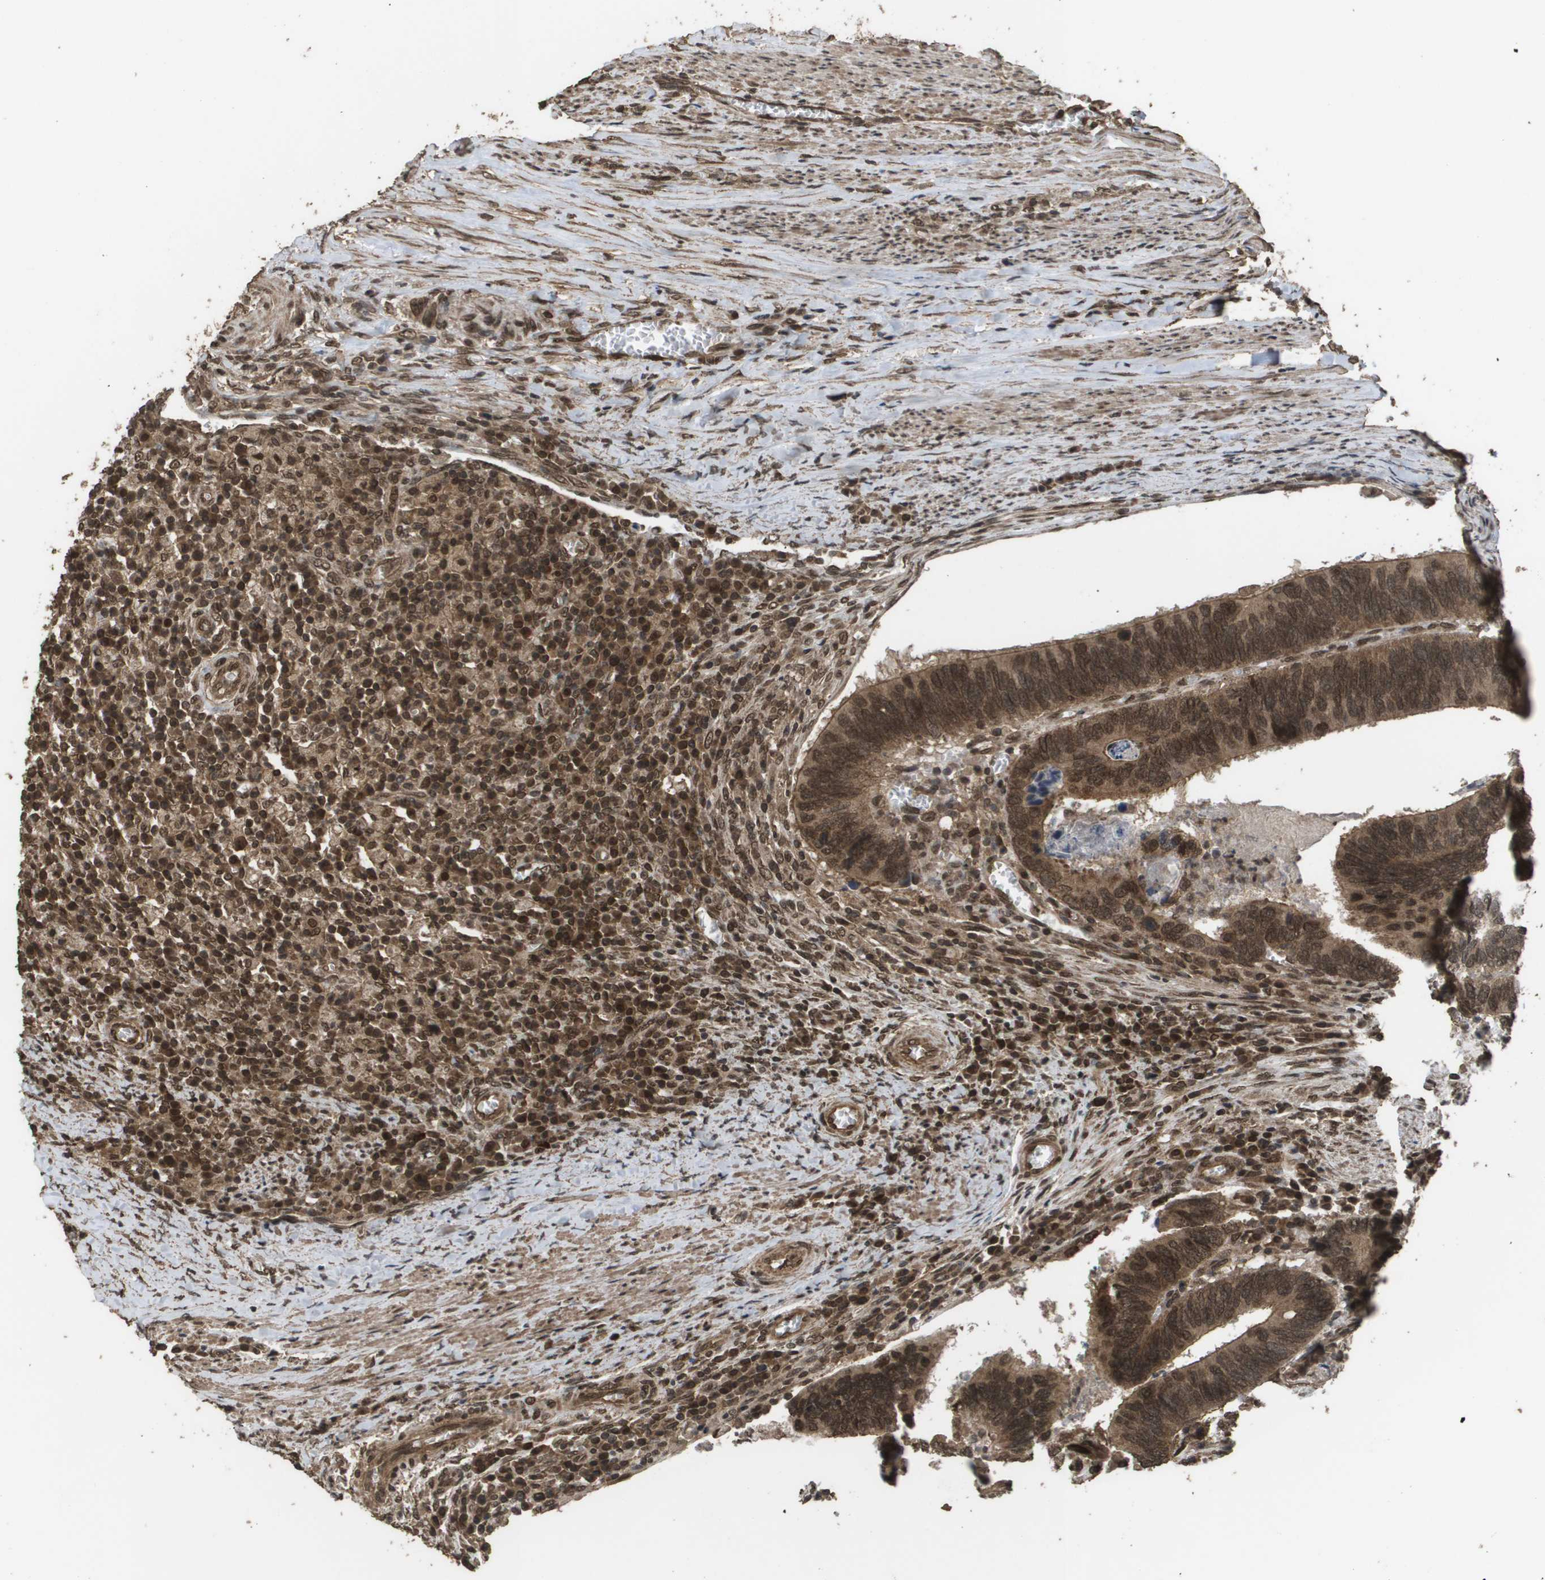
{"staining": {"intensity": "moderate", "quantity": ">75%", "location": "cytoplasmic/membranous,nuclear"}, "tissue": "colorectal cancer", "cell_type": "Tumor cells", "image_type": "cancer", "snomed": [{"axis": "morphology", "description": "Adenocarcinoma, NOS"}, {"axis": "topography", "description": "Colon"}], "caption": "Moderate cytoplasmic/membranous and nuclear staining is appreciated in about >75% of tumor cells in adenocarcinoma (colorectal).", "gene": "AXIN2", "patient": {"sex": "male", "age": 72}}